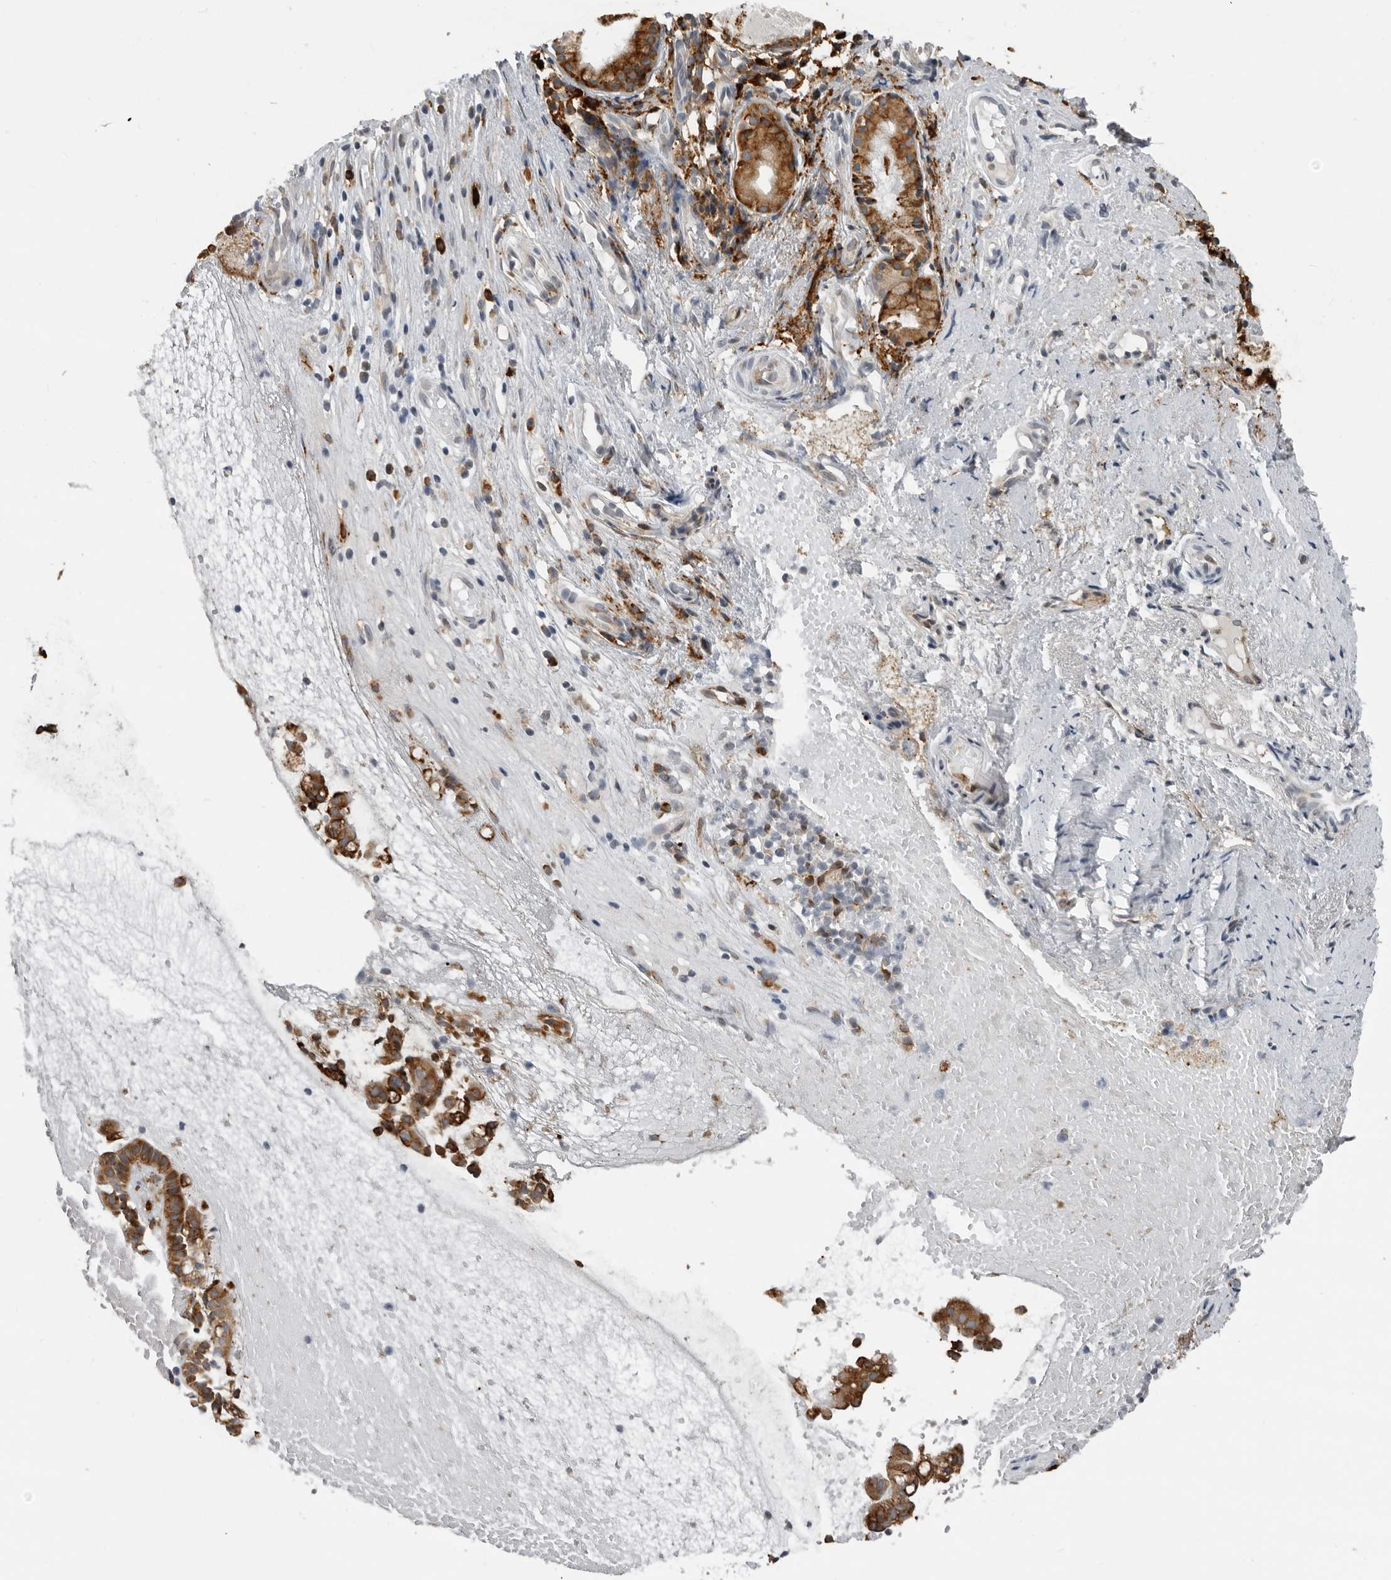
{"staining": {"intensity": "strong", "quantity": ">75%", "location": "cytoplasmic/membranous"}, "tissue": "nasopharynx", "cell_type": "Respiratory epithelial cells", "image_type": "normal", "snomed": [{"axis": "morphology", "description": "Normal tissue, NOS"}, {"axis": "topography", "description": "Nasopharynx"}], "caption": "Protein staining displays strong cytoplasmic/membranous staining in approximately >75% of respiratory epithelial cells in normal nasopharynx.", "gene": "ALPK2", "patient": {"sex": "female", "age": 39}}